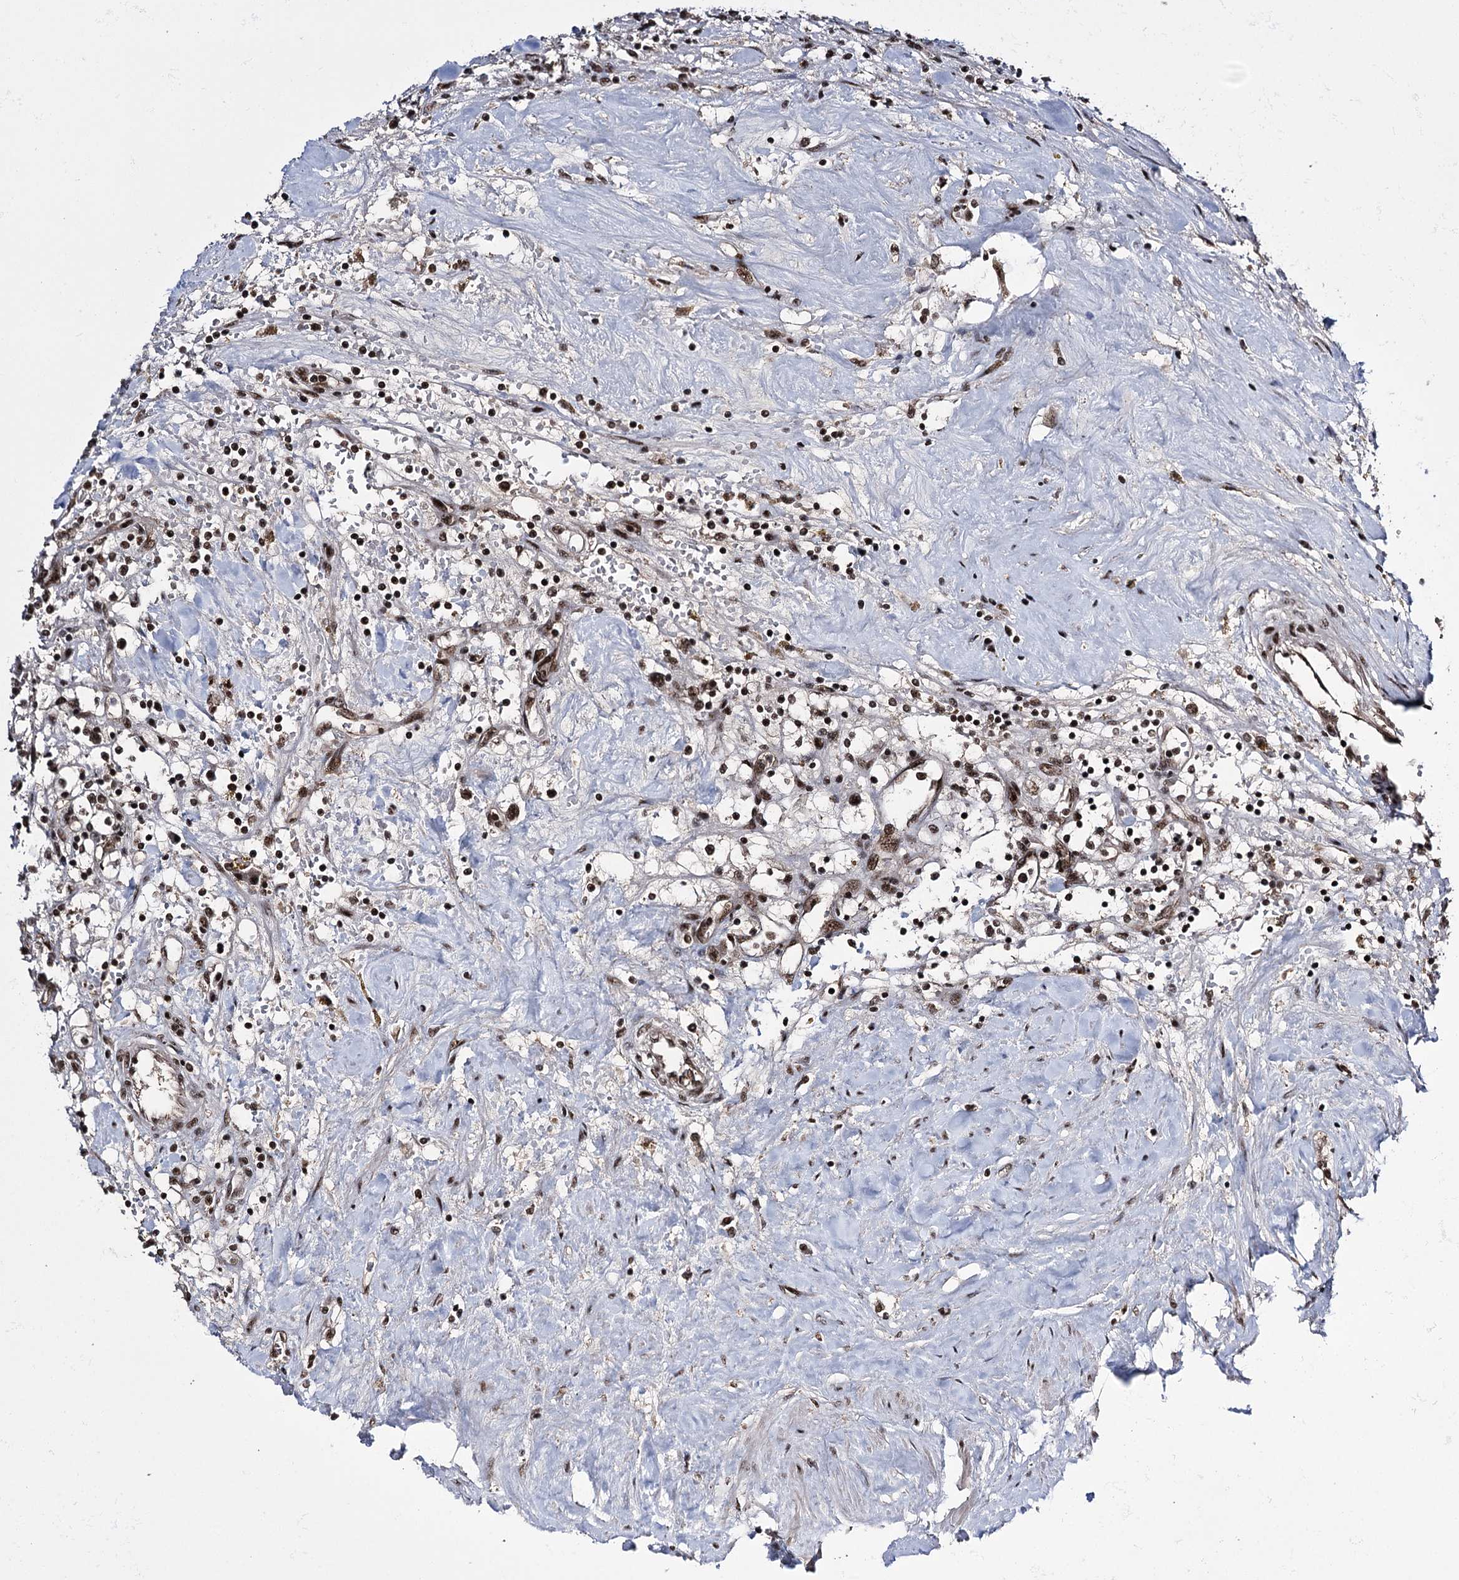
{"staining": {"intensity": "strong", "quantity": ">75%", "location": "nuclear"}, "tissue": "renal cancer", "cell_type": "Tumor cells", "image_type": "cancer", "snomed": [{"axis": "morphology", "description": "Adenocarcinoma, NOS"}, {"axis": "topography", "description": "Kidney"}], "caption": "A brown stain shows strong nuclear expression of a protein in renal cancer (adenocarcinoma) tumor cells.", "gene": "PRPF40A", "patient": {"sex": "male", "age": 56}}